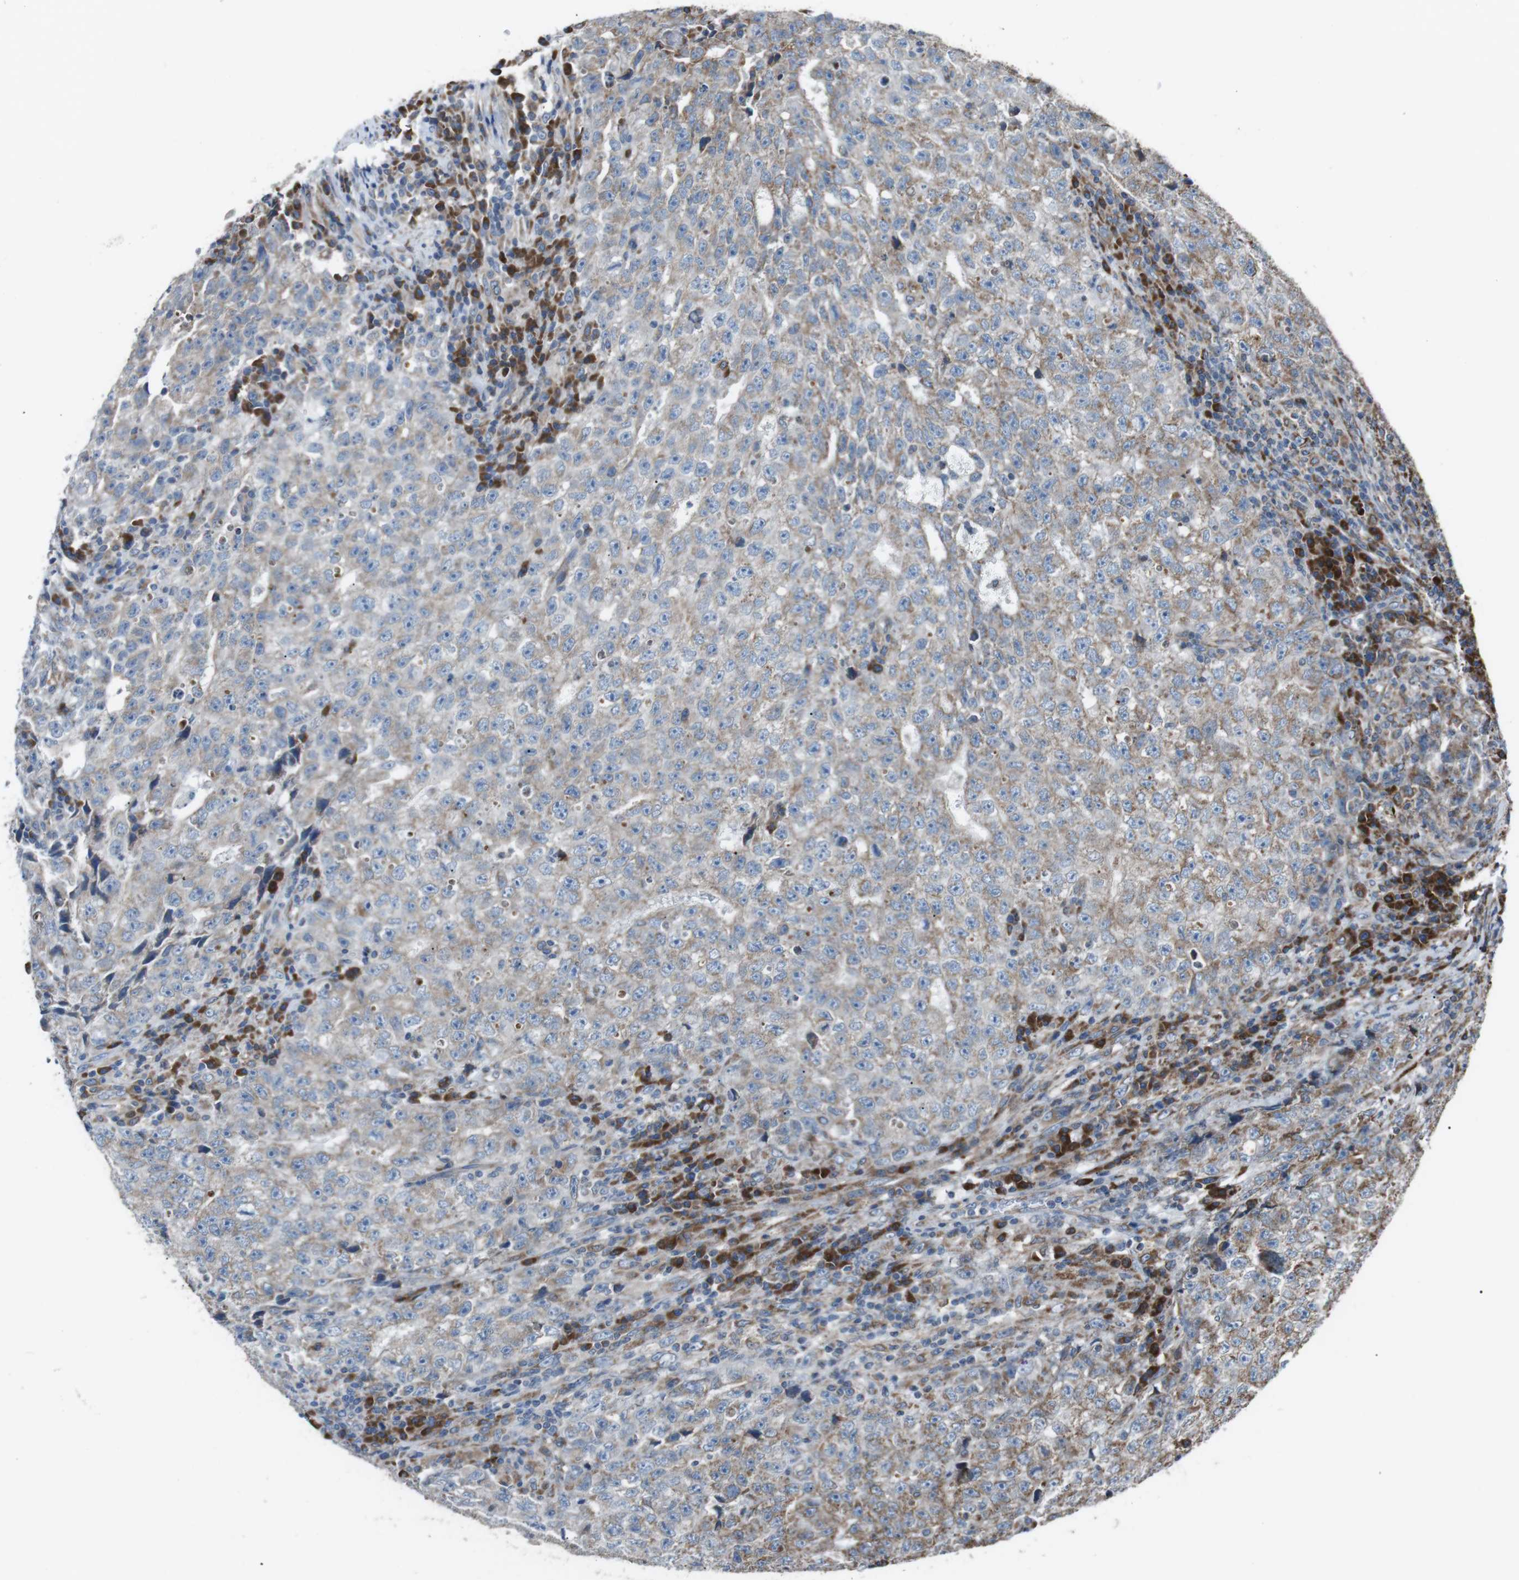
{"staining": {"intensity": "weak", "quantity": ">75%", "location": "cytoplasmic/membranous"}, "tissue": "testis cancer", "cell_type": "Tumor cells", "image_type": "cancer", "snomed": [{"axis": "morphology", "description": "Necrosis, NOS"}, {"axis": "morphology", "description": "Carcinoma, Embryonal, NOS"}, {"axis": "topography", "description": "Testis"}], "caption": "Testis cancer (embryonal carcinoma) stained with a protein marker shows weak staining in tumor cells.", "gene": "CISD2", "patient": {"sex": "male", "age": 19}}